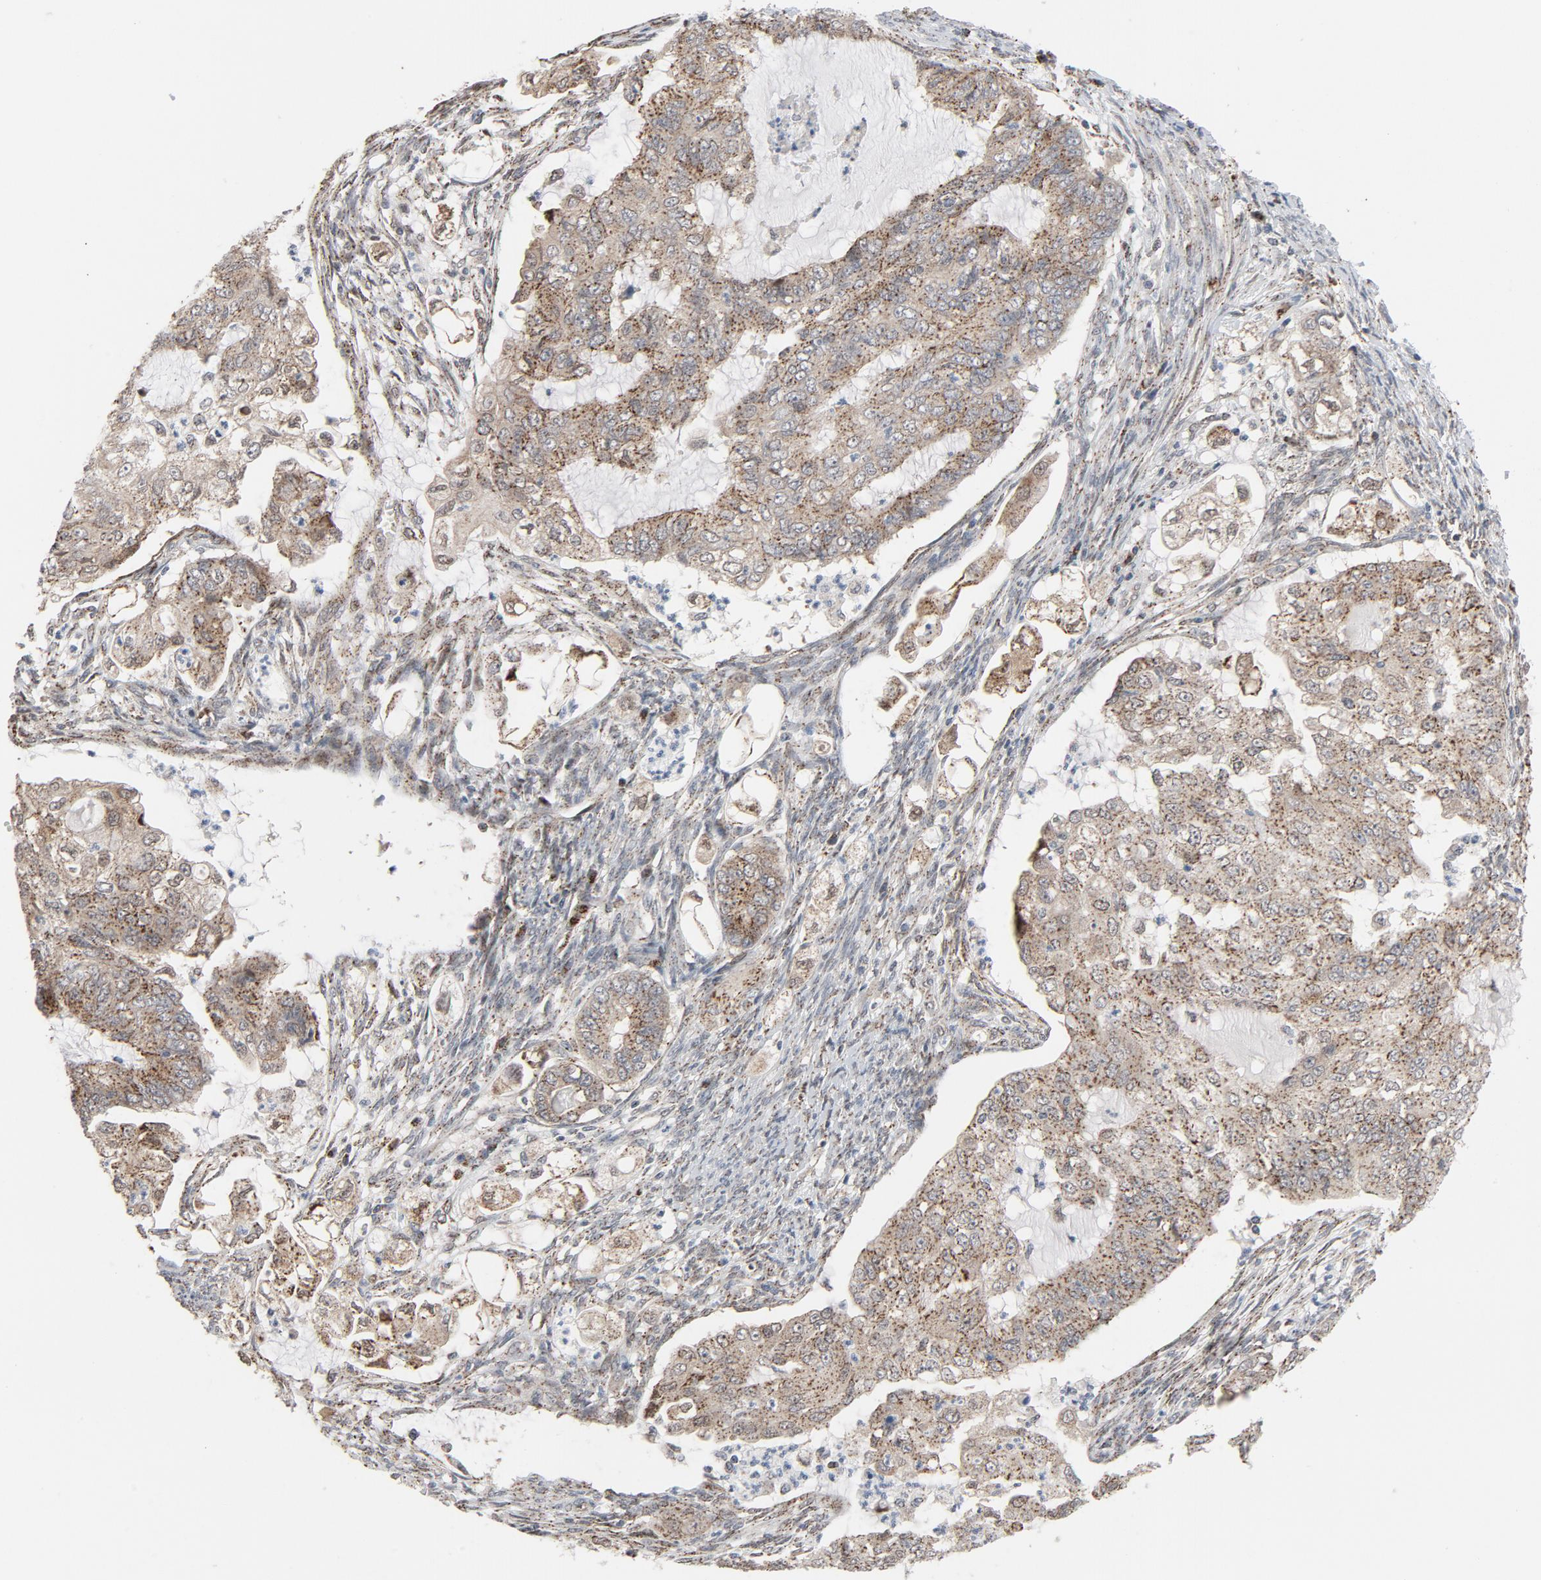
{"staining": {"intensity": "weak", "quantity": ">75%", "location": "cytoplasmic/membranous"}, "tissue": "endometrial cancer", "cell_type": "Tumor cells", "image_type": "cancer", "snomed": [{"axis": "morphology", "description": "Adenocarcinoma, NOS"}, {"axis": "topography", "description": "Endometrium"}], "caption": "Endometrial cancer stained for a protein (brown) exhibits weak cytoplasmic/membranous positive positivity in about >75% of tumor cells.", "gene": "RPL12", "patient": {"sex": "female", "age": 75}}